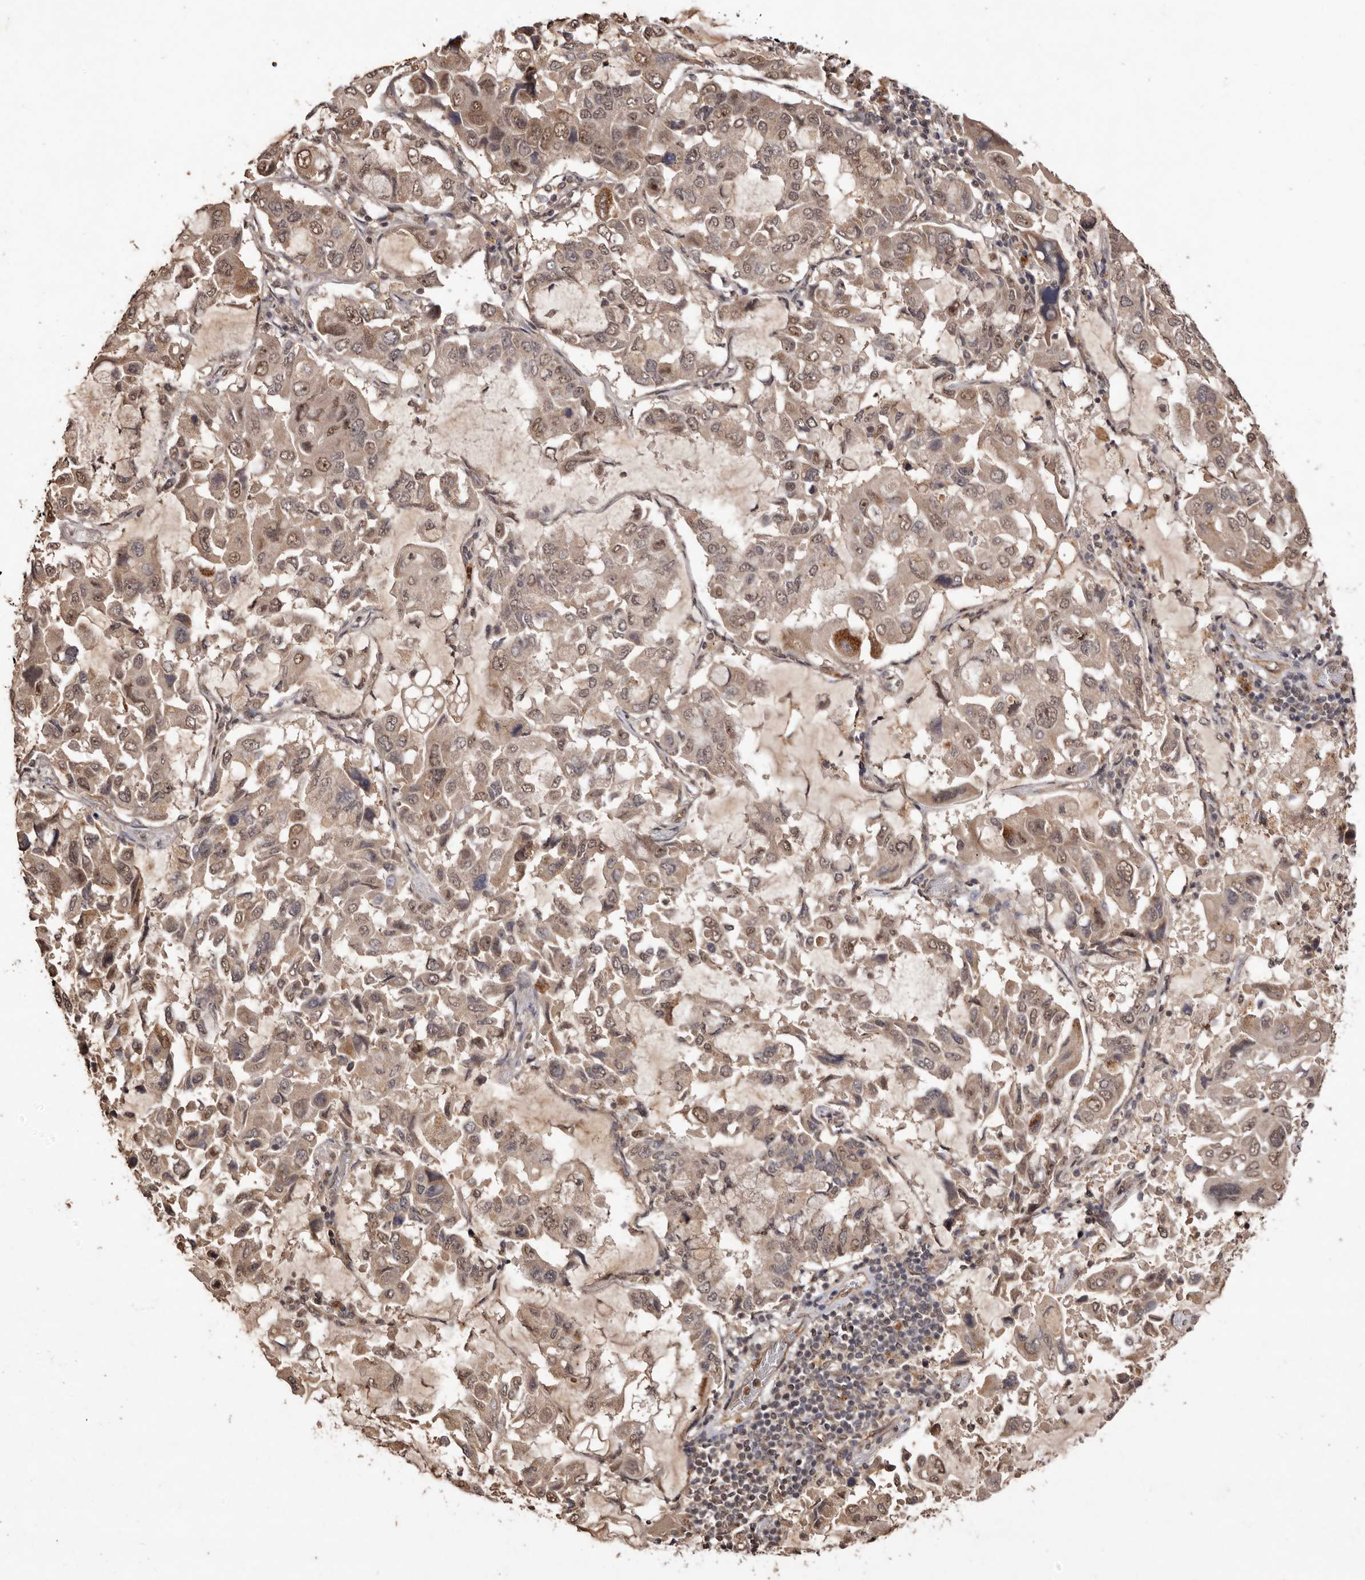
{"staining": {"intensity": "moderate", "quantity": ">75%", "location": "cytoplasmic/membranous,nuclear"}, "tissue": "lung cancer", "cell_type": "Tumor cells", "image_type": "cancer", "snomed": [{"axis": "morphology", "description": "Adenocarcinoma, NOS"}, {"axis": "topography", "description": "Lung"}], "caption": "Tumor cells reveal moderate cytoplasmic/membranous and nuclear positivity in about >75% of cells in lung cancer (adenocarcinoma).", "gene": "NOTCH1", "patient": {"sex": "male", "age": 64}}